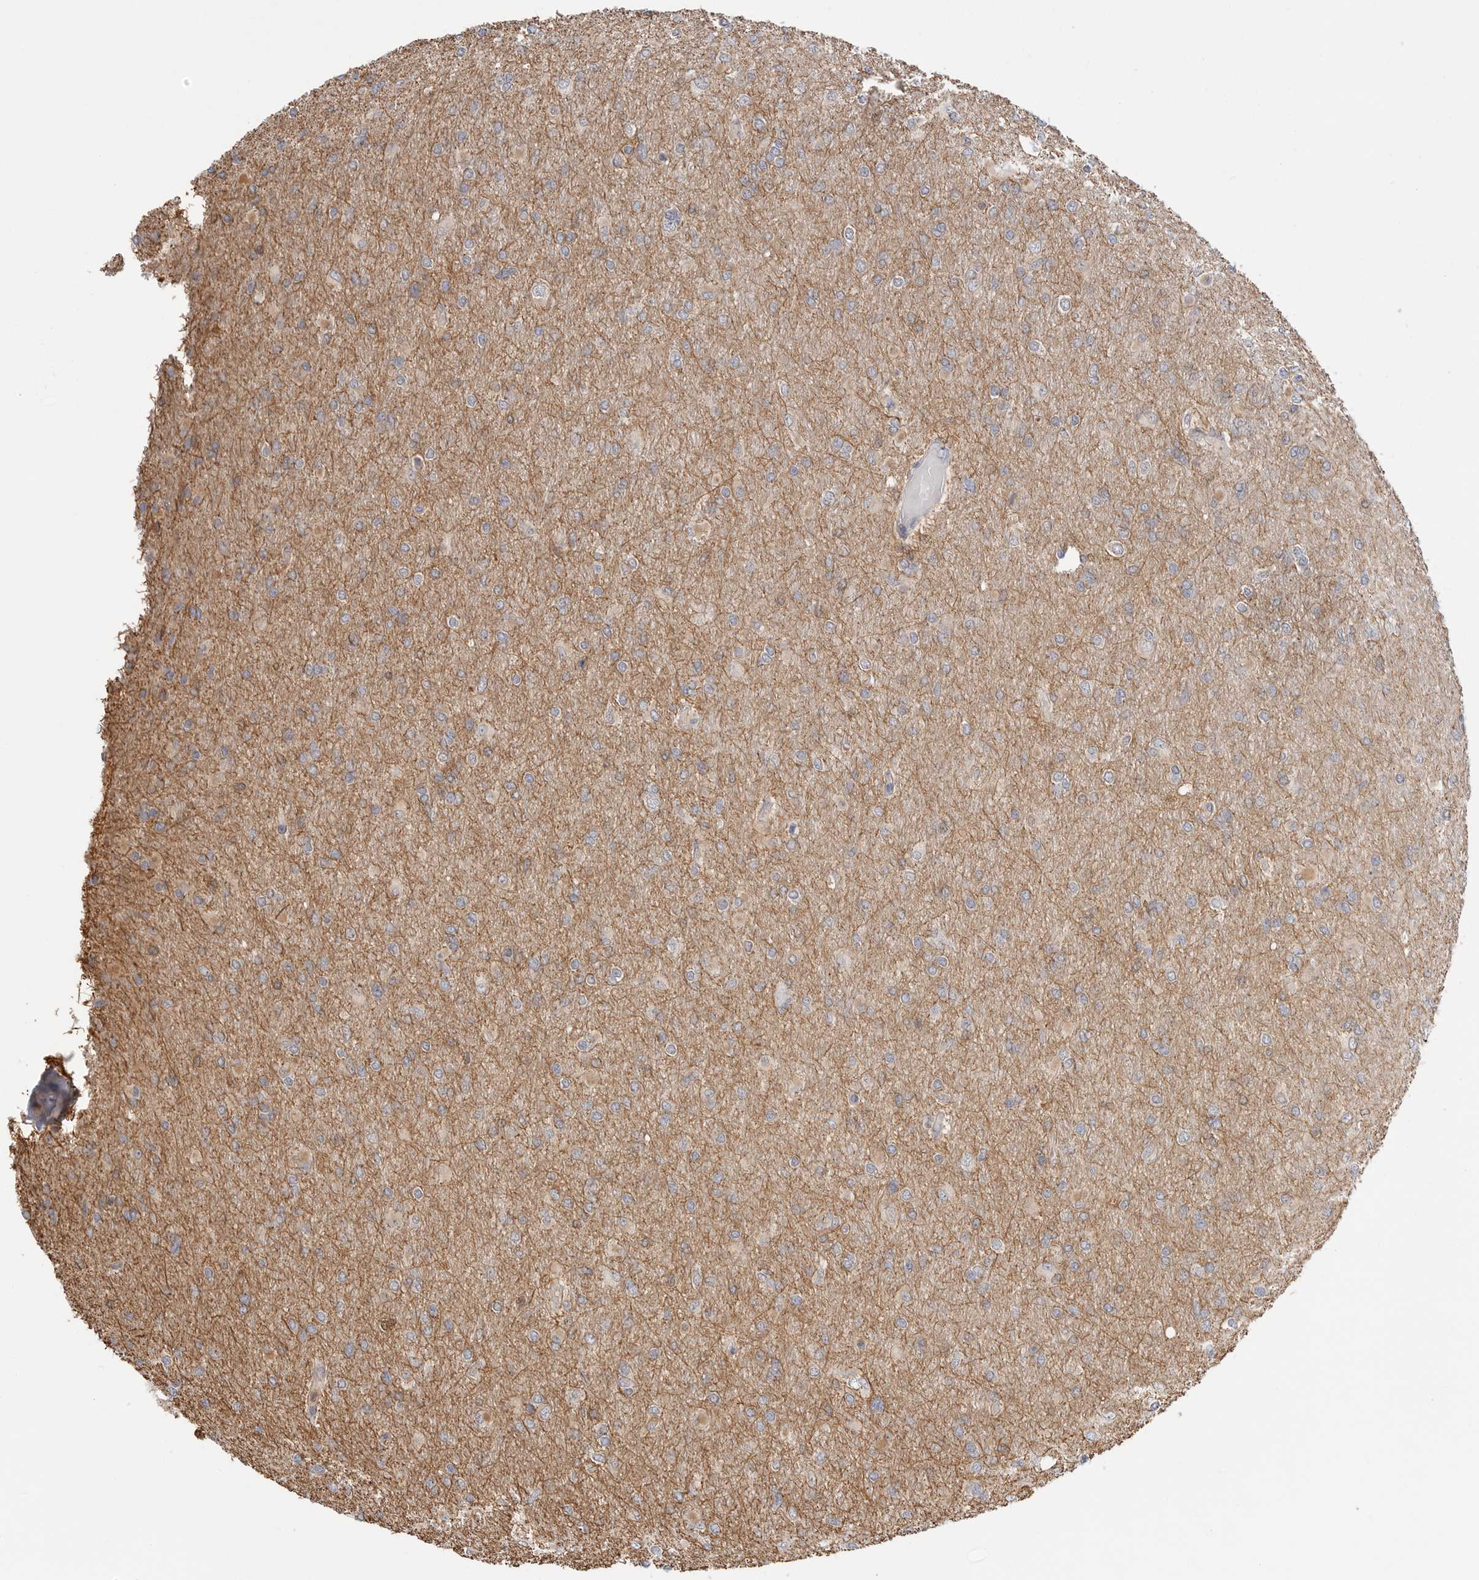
{"staining": {"intensity": "negative", "quantity": "none", "location": "none"}, "tissue": "glioma", "cell_type": "Tumor cells", "image_type": "cancer", "snomed": [{"axis": "morphology", "description": "Glioma, malignant, High grade"}, {"axis": "topography", "description": "Cerebral cortex"}], "caption": "An IHC image of glioma is shown. There is no staining in tumor cells of glioma.", "gene": "TOP2A", "patient": {"sex": "female", "age": 36}}